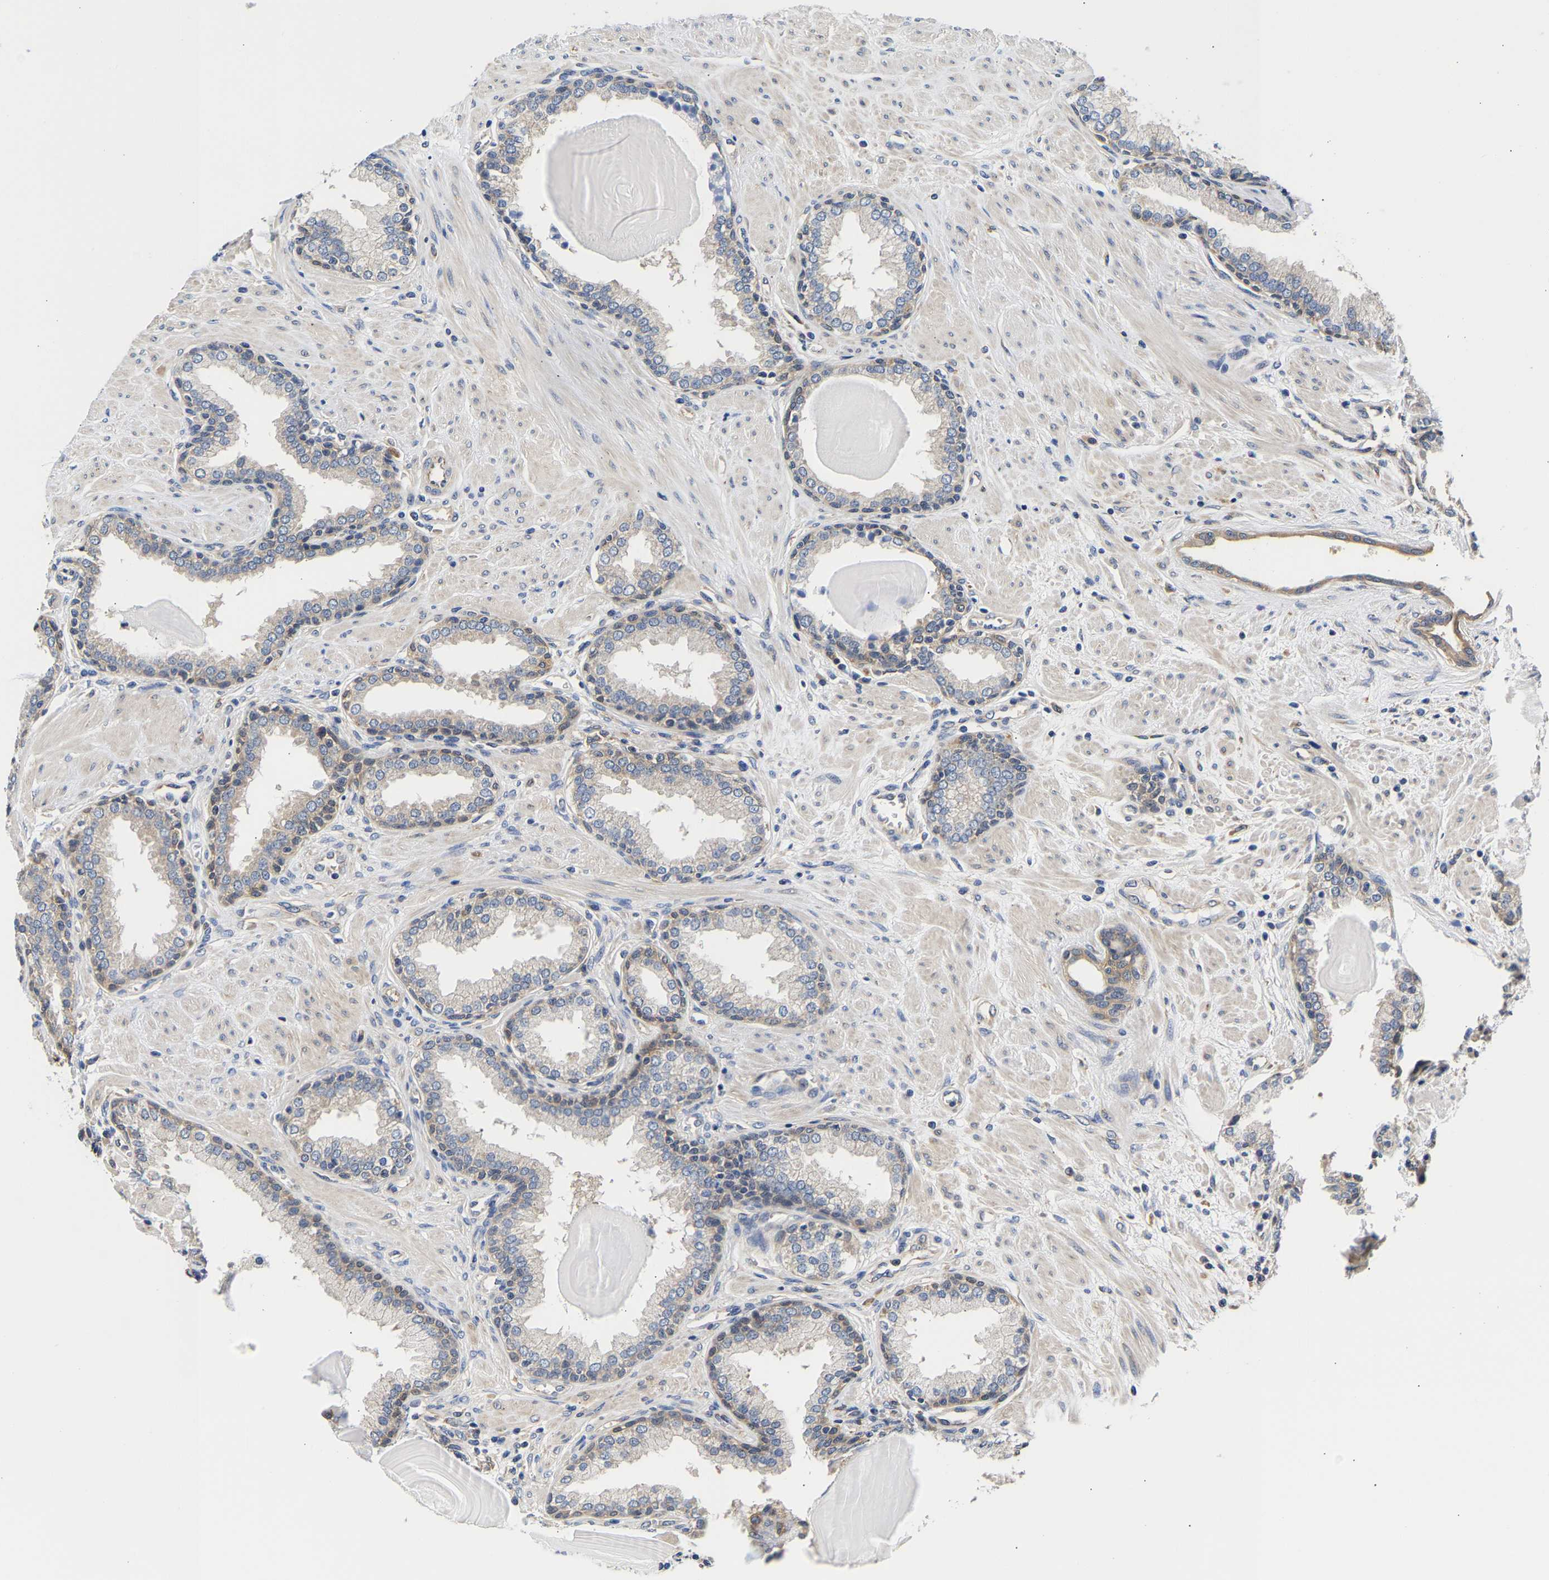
{"staining": {"intensity": "moderate", "quantity": "<25%", "location": "cytoplasmic/membranous"}, "tissue": "prostate", "cell_type": "Glandular cells", "image_type": "normal", "snomed": [{"axis": "morphology", "description": "Normal tissue, NOS"}, {"axis": "topography", "description": "Prostate"}], "caption": "A low amount of moderate cytoplasmic/membranous positivity is seen in about <25% of glandular cells in benign prostate. (Brightfield microscopy of DAB IHC at high magnification).", "gene": "CCDC6", "patient": {"sex": "male", "age": 51}}